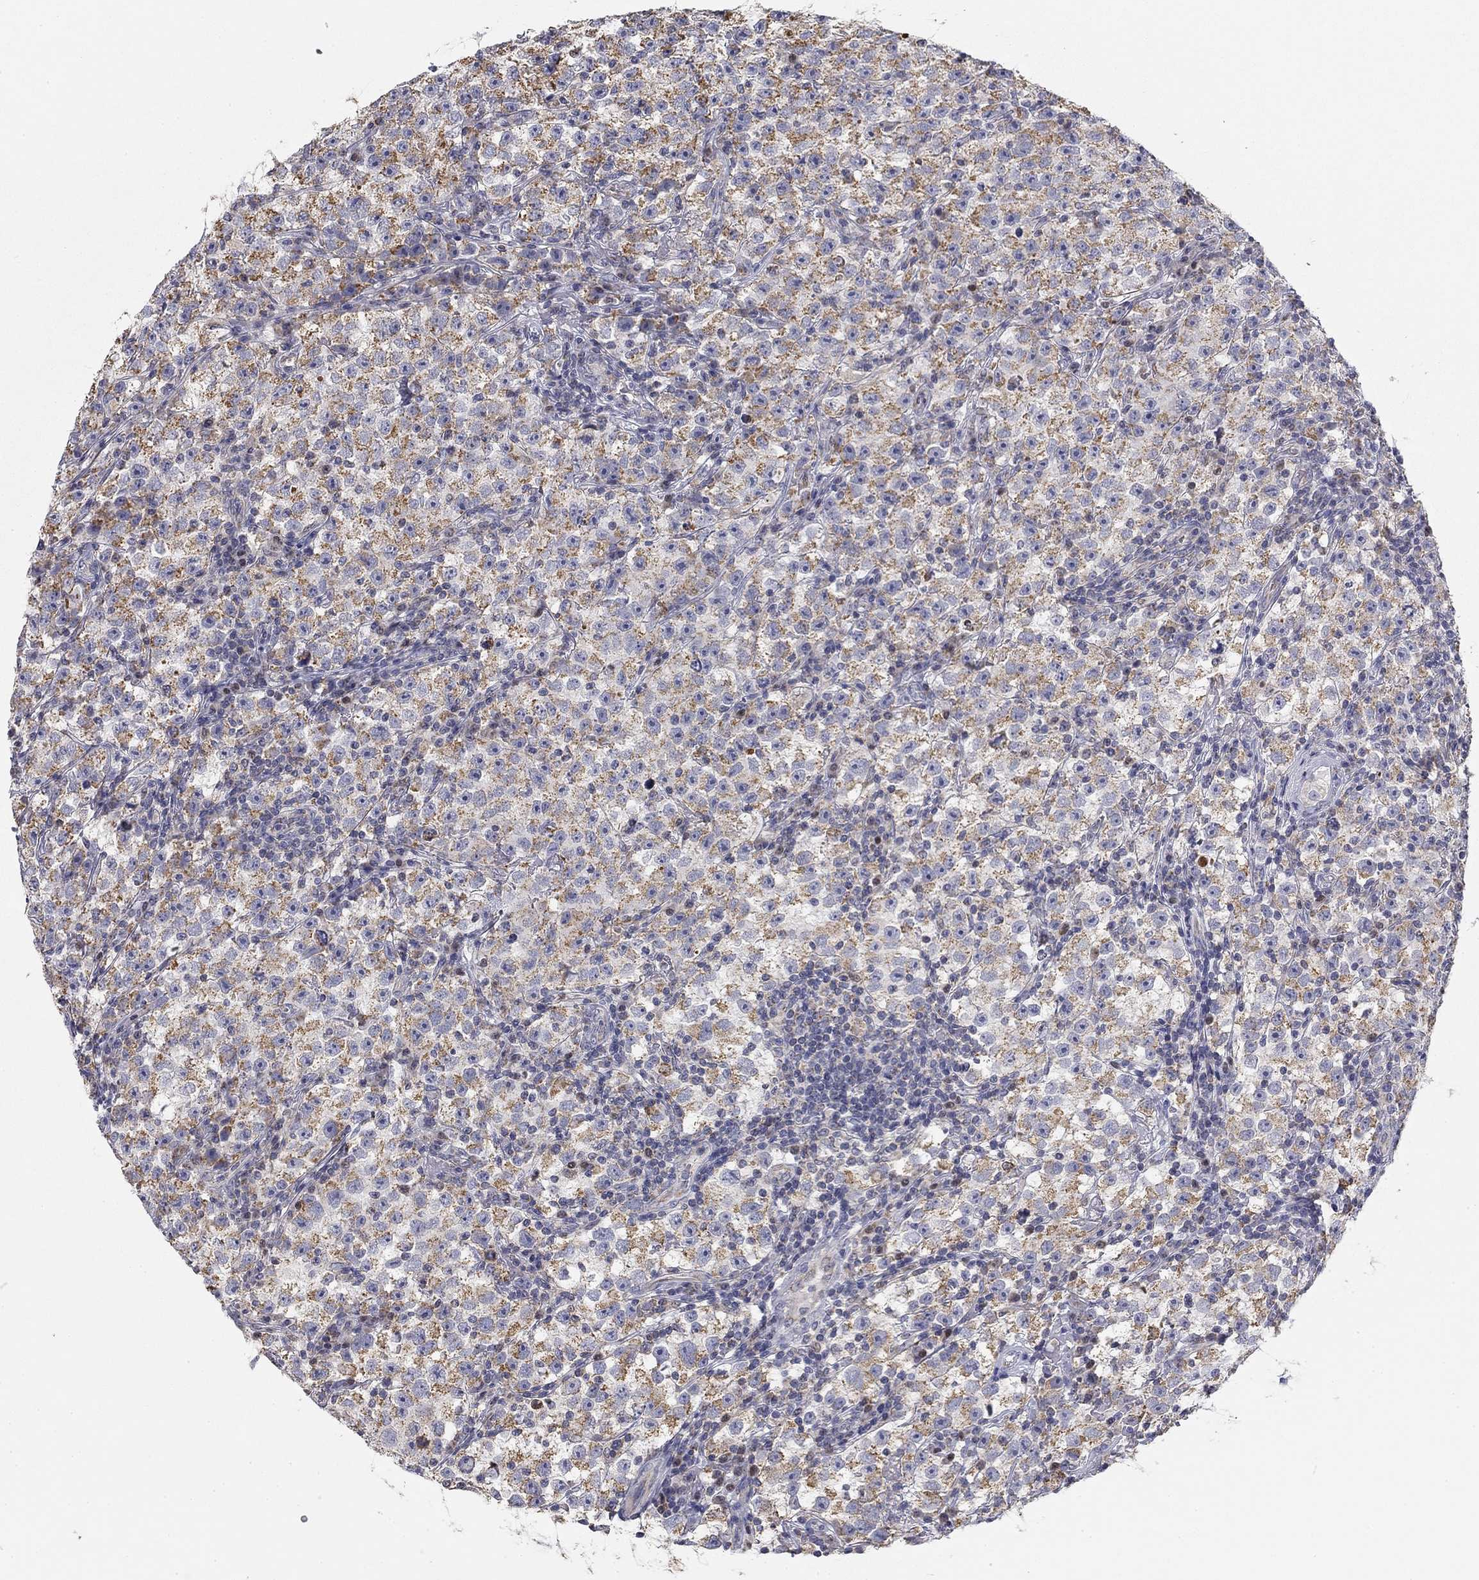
{"staining": {"intensity": "moderate", "quantity": "25%-75%", "location": "cytoplasmic/membranous"}, "tissue": "testis cancer", "cell_type": "Tumor cells", "image_type": "cancer", "snomed": [{"axis": "morphology", "description": "Seminoma, NOS"}, {"axis": "topography", "description": "Testis"}], "caption": "Immunohistochemical staining of human testis seminoma displays moderate cytoplasmic/membranous protein expression in approximately 25%-75% of tumor cells. (DAB IHC, brown staining for protein, blue staining for nuclei).", "gene": "SLC2A9", "patient": {"sex": "male", "age": 22}}